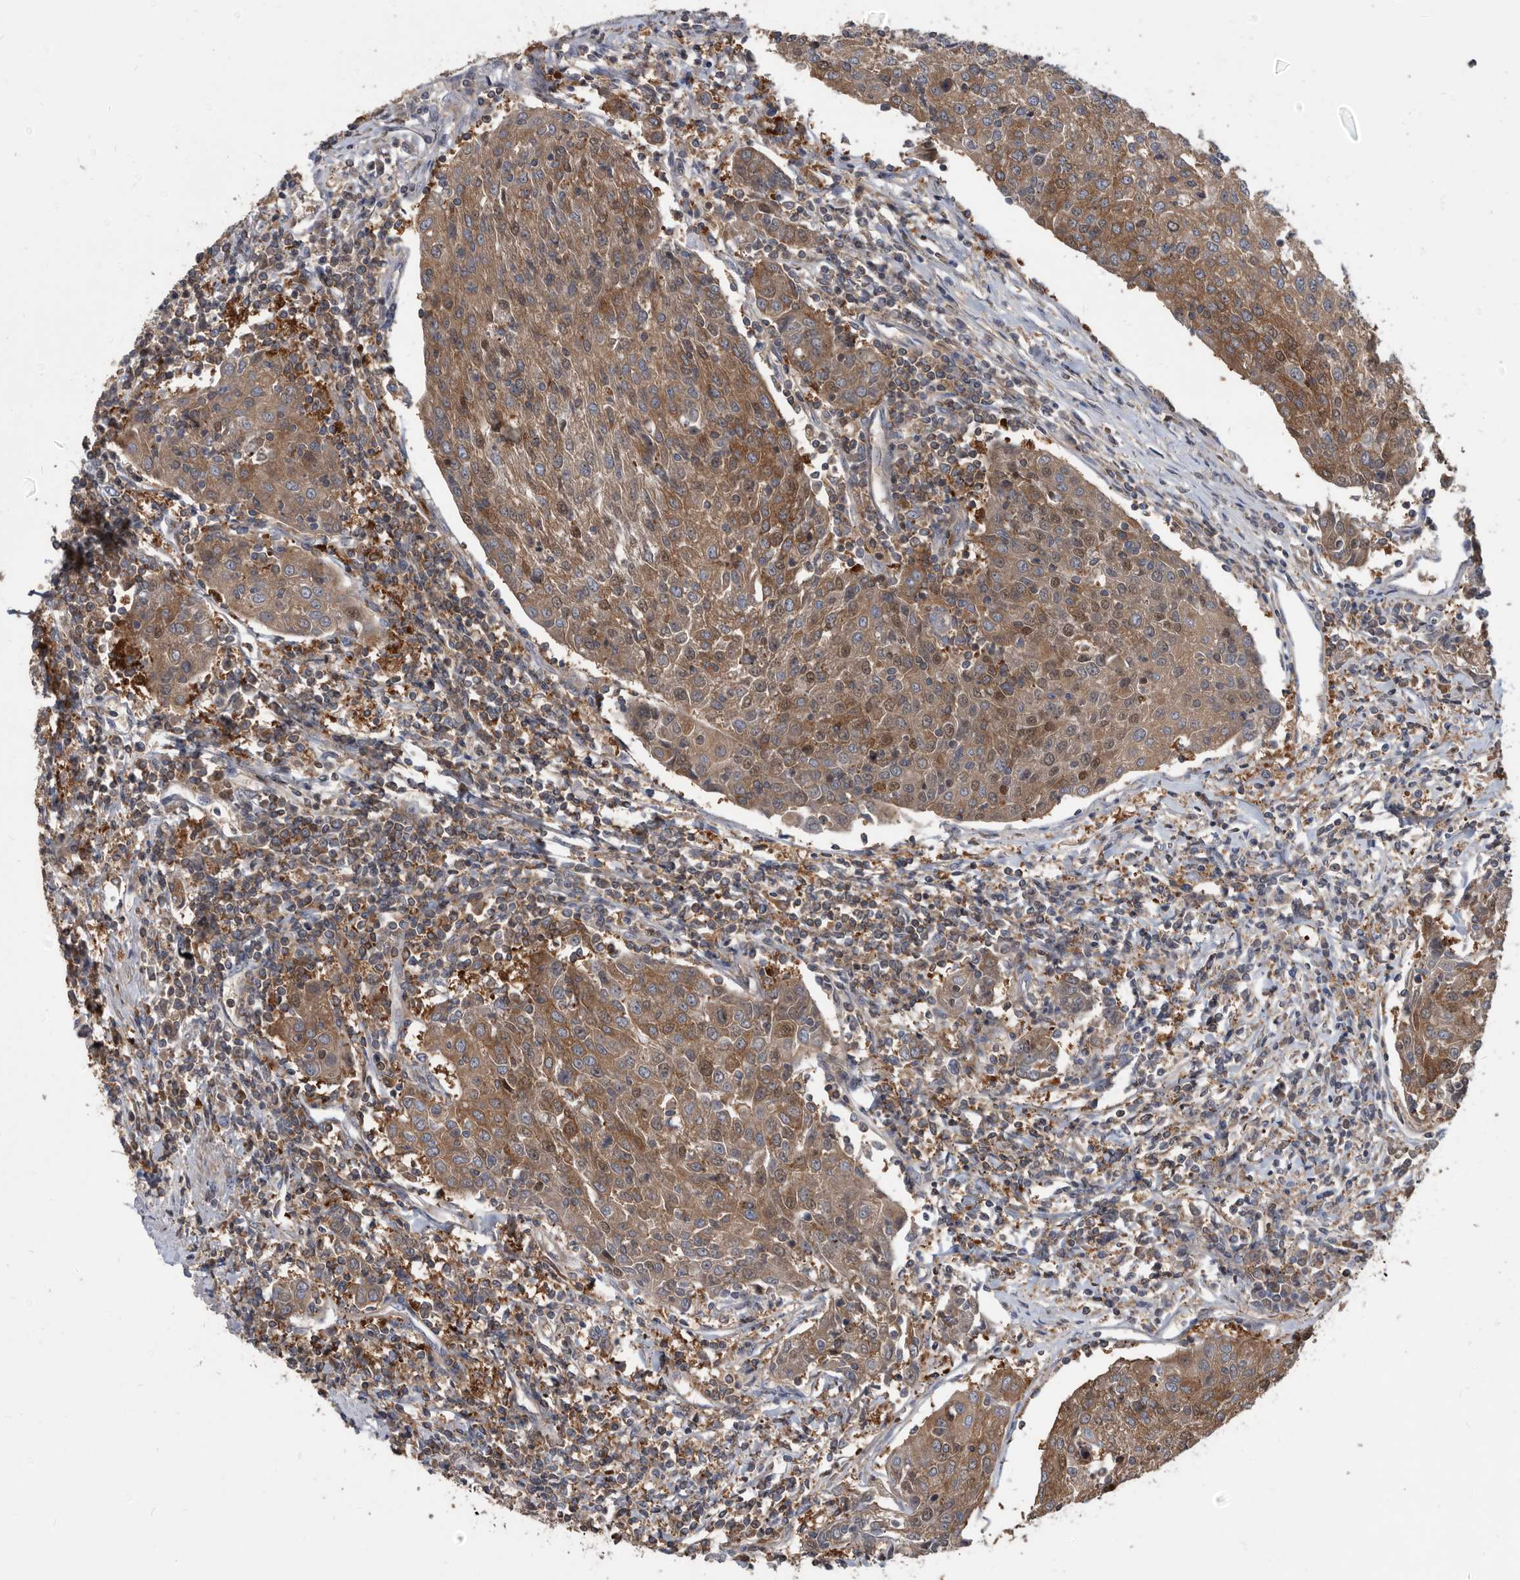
{"staining": {"intensity": "moderate", "quantity": "25%-75%", "location": "cytoplasmic/membranous"}, "tissue": "urothelial cancer", "cell_type": "Tumor cells", "image_type": "cancer", "snomed": [{"axis": "morphology", "description": "Urothelial carcinoma, High grade"}, {"axis": "topography", "description": "Urinary bladder"}], "caption": "A micrograph of human urothelial cancer stained for a protein reveals moderate cytoplasmic/membranous brown staining in tumor cells.", "gene": "APEH", "patient": {"sex": "female", "age": 85}}